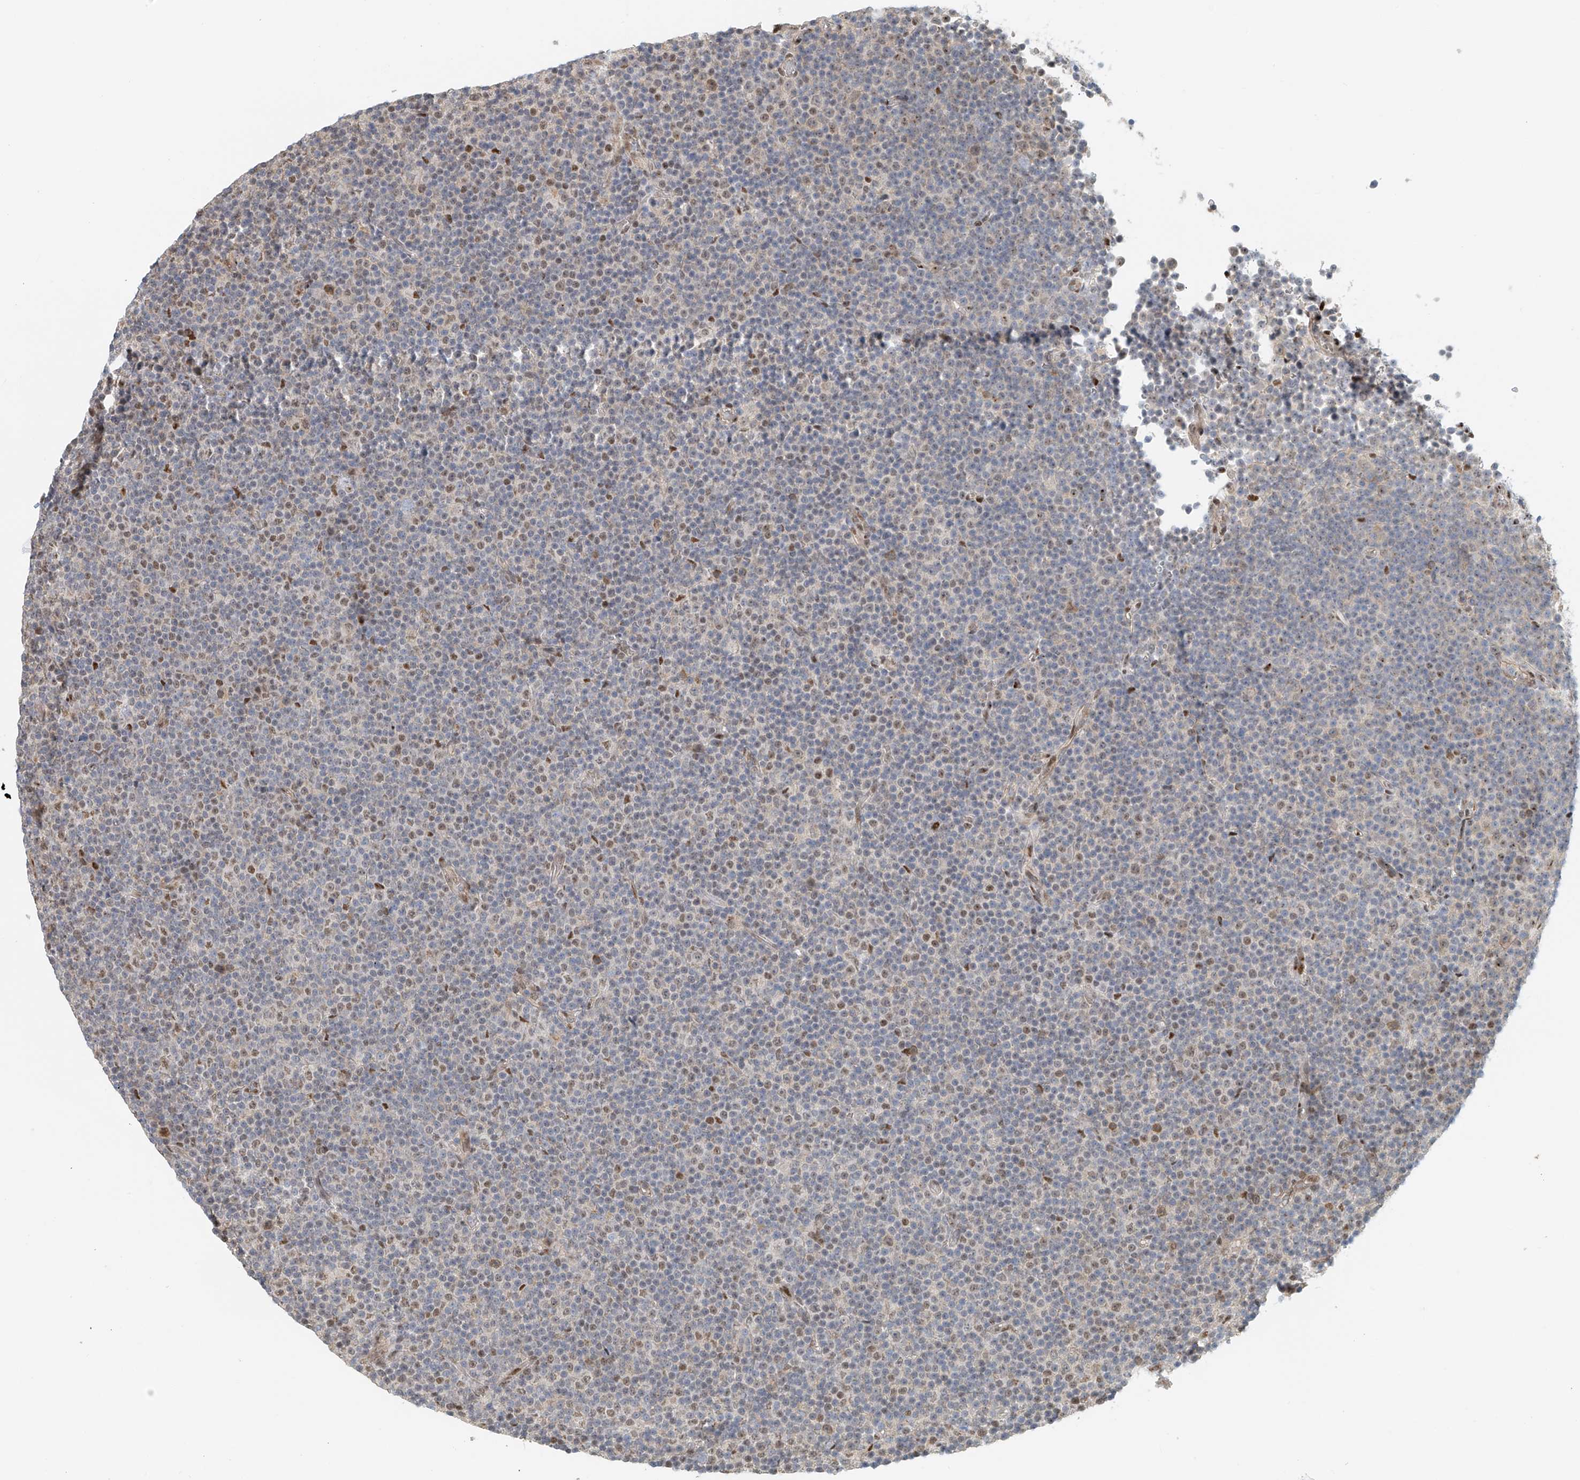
{"staining": {"intensity": "moderate", "quantity": "<25%", "location": "nuclear"}, "tissue": "lymphoma", "cell_type": "Tumor cells", "image_type": "cancer", "snomed": [{"axis": "morphology", "description": "Malignant lymphoma, non-Hodgkin's type, Low grade"}, {"axis": "topography", "description": "Lymph node"}], "caption": "Malignant lymphoma, non-Hodgkin's type (low-grade) was stained to show a protein in brown. There is low levels of moderate nuclear expression in approximately <25% of tumor cells.", "gene": "ZNF514", "patient": {"sex": "female", "age": 67}}